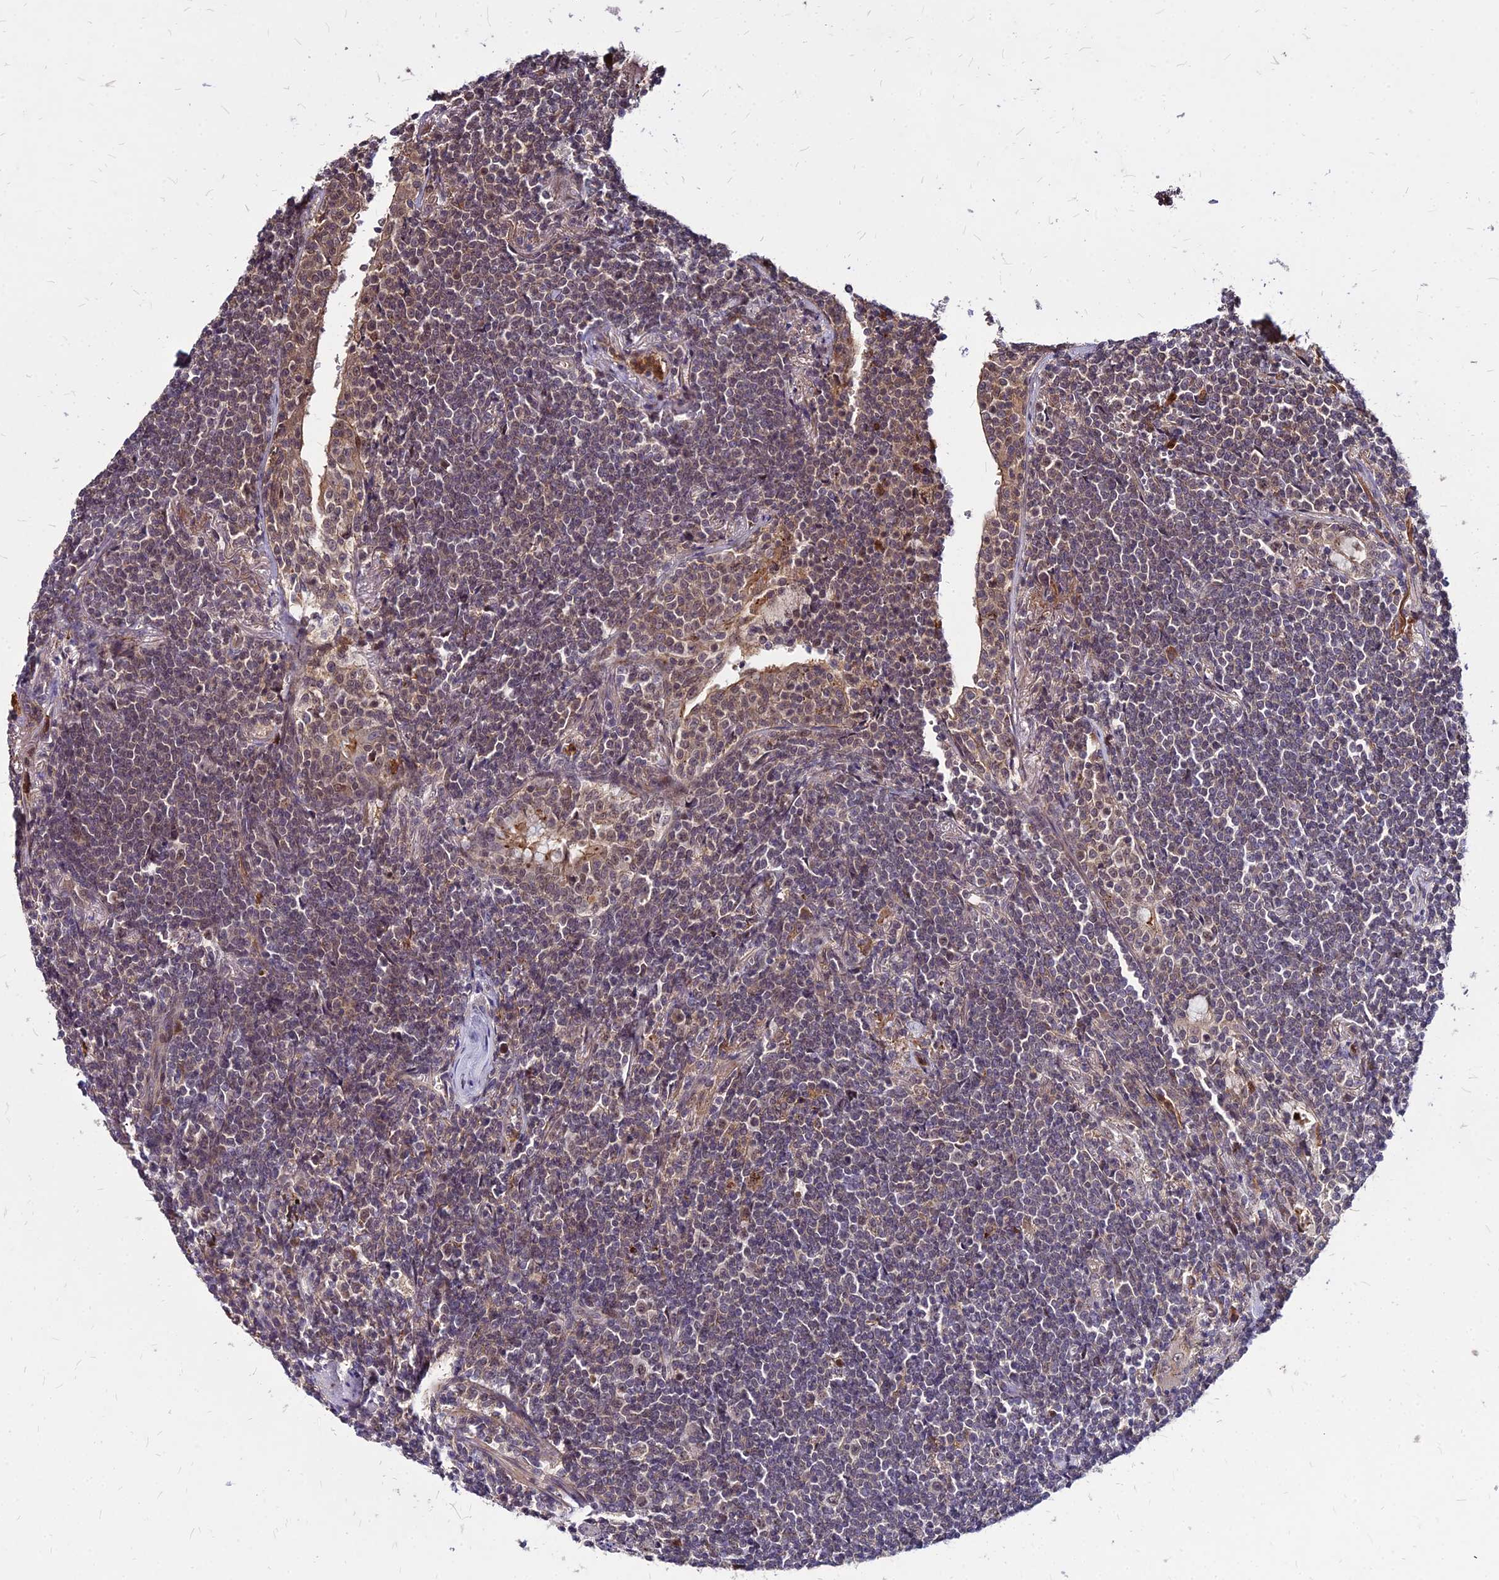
{"staining": {"intensity": "weak", "quantity": "25%-75%", "location": "cytoplasmic/membranous,nuclear"}, "tissue": "lymphoma", "cell_type": "Tumor cells", "image_type": "cancer", "snomed": [{"axis": "morphology", "description": "Malignant lymphoma, non-Hodgkin's type, Low grade"}, {"axis": "topography", "description": "Lung"}], "caption": "The histopathology image exhibits immunohistochemical staining of lymphoma. There is weak cytoplasmic/membranous and nuclear expression is identified in approximately 25%-75% of tumor cells. (brown staining indicates protein expression, while blue staining denotes nuclei).", "gene": "APBA3", "patient": {"sex": "female", "age": 71}}